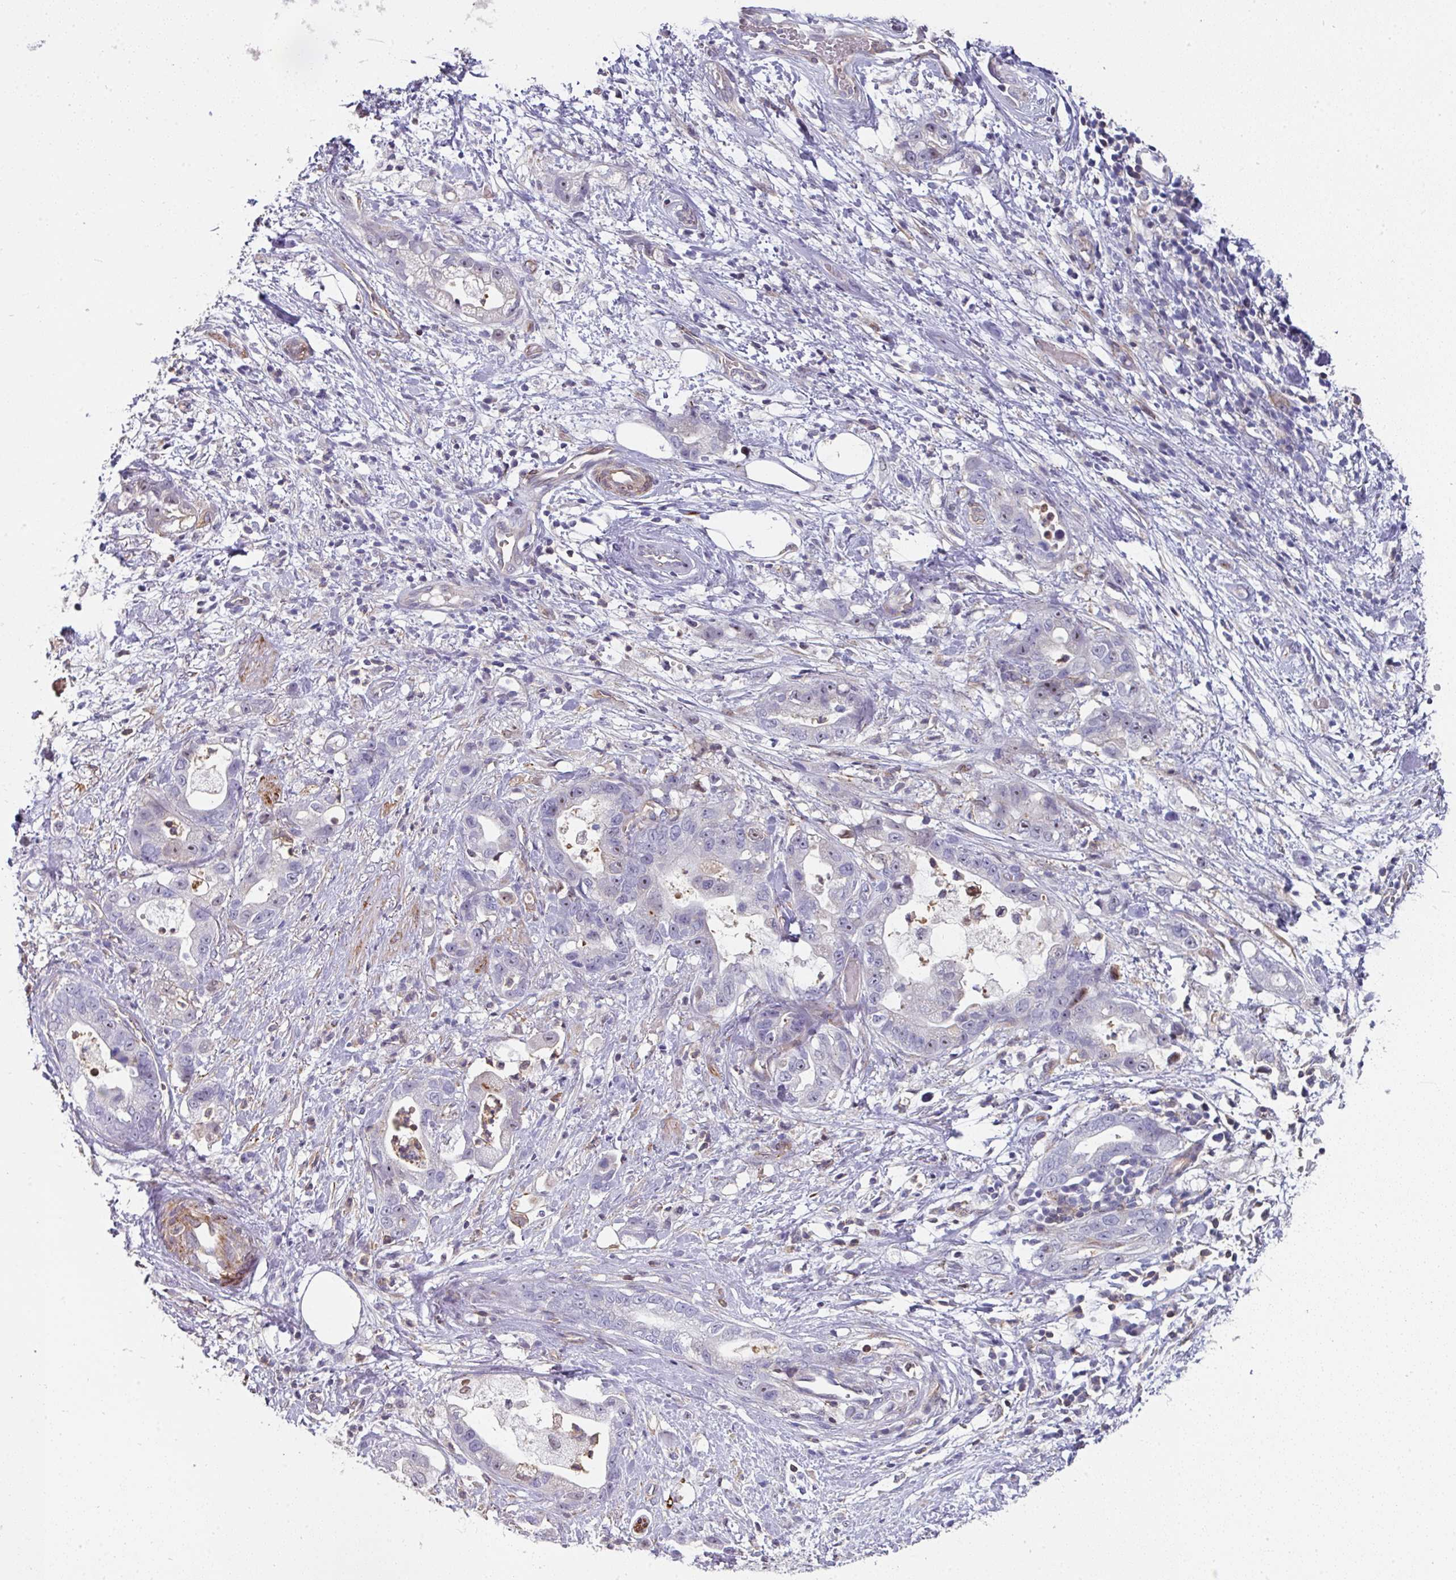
{"staining": {"intensity": "negative", "quantity": "none", "location": "none"}, "tissue": "stomach cancer", "cell_type": "Tumor cells", "image_type": "cancer", "snomed": [{"axis": "morphology", "description": "Adenocarcinoma, NOS"}, {"axis": "topography", "description": "Stomach"}], "caption": "The immunohistochemistry photomicrograph has no significant staining in tumor cells of stomach cancer (adenocarcinoma) tissue. The staining is performed using DAB brown chromogen with nuclei counter-stained in using hematoxylin.", "gene": "BEND5", "patient": {"sex": "male", "age": 55}}